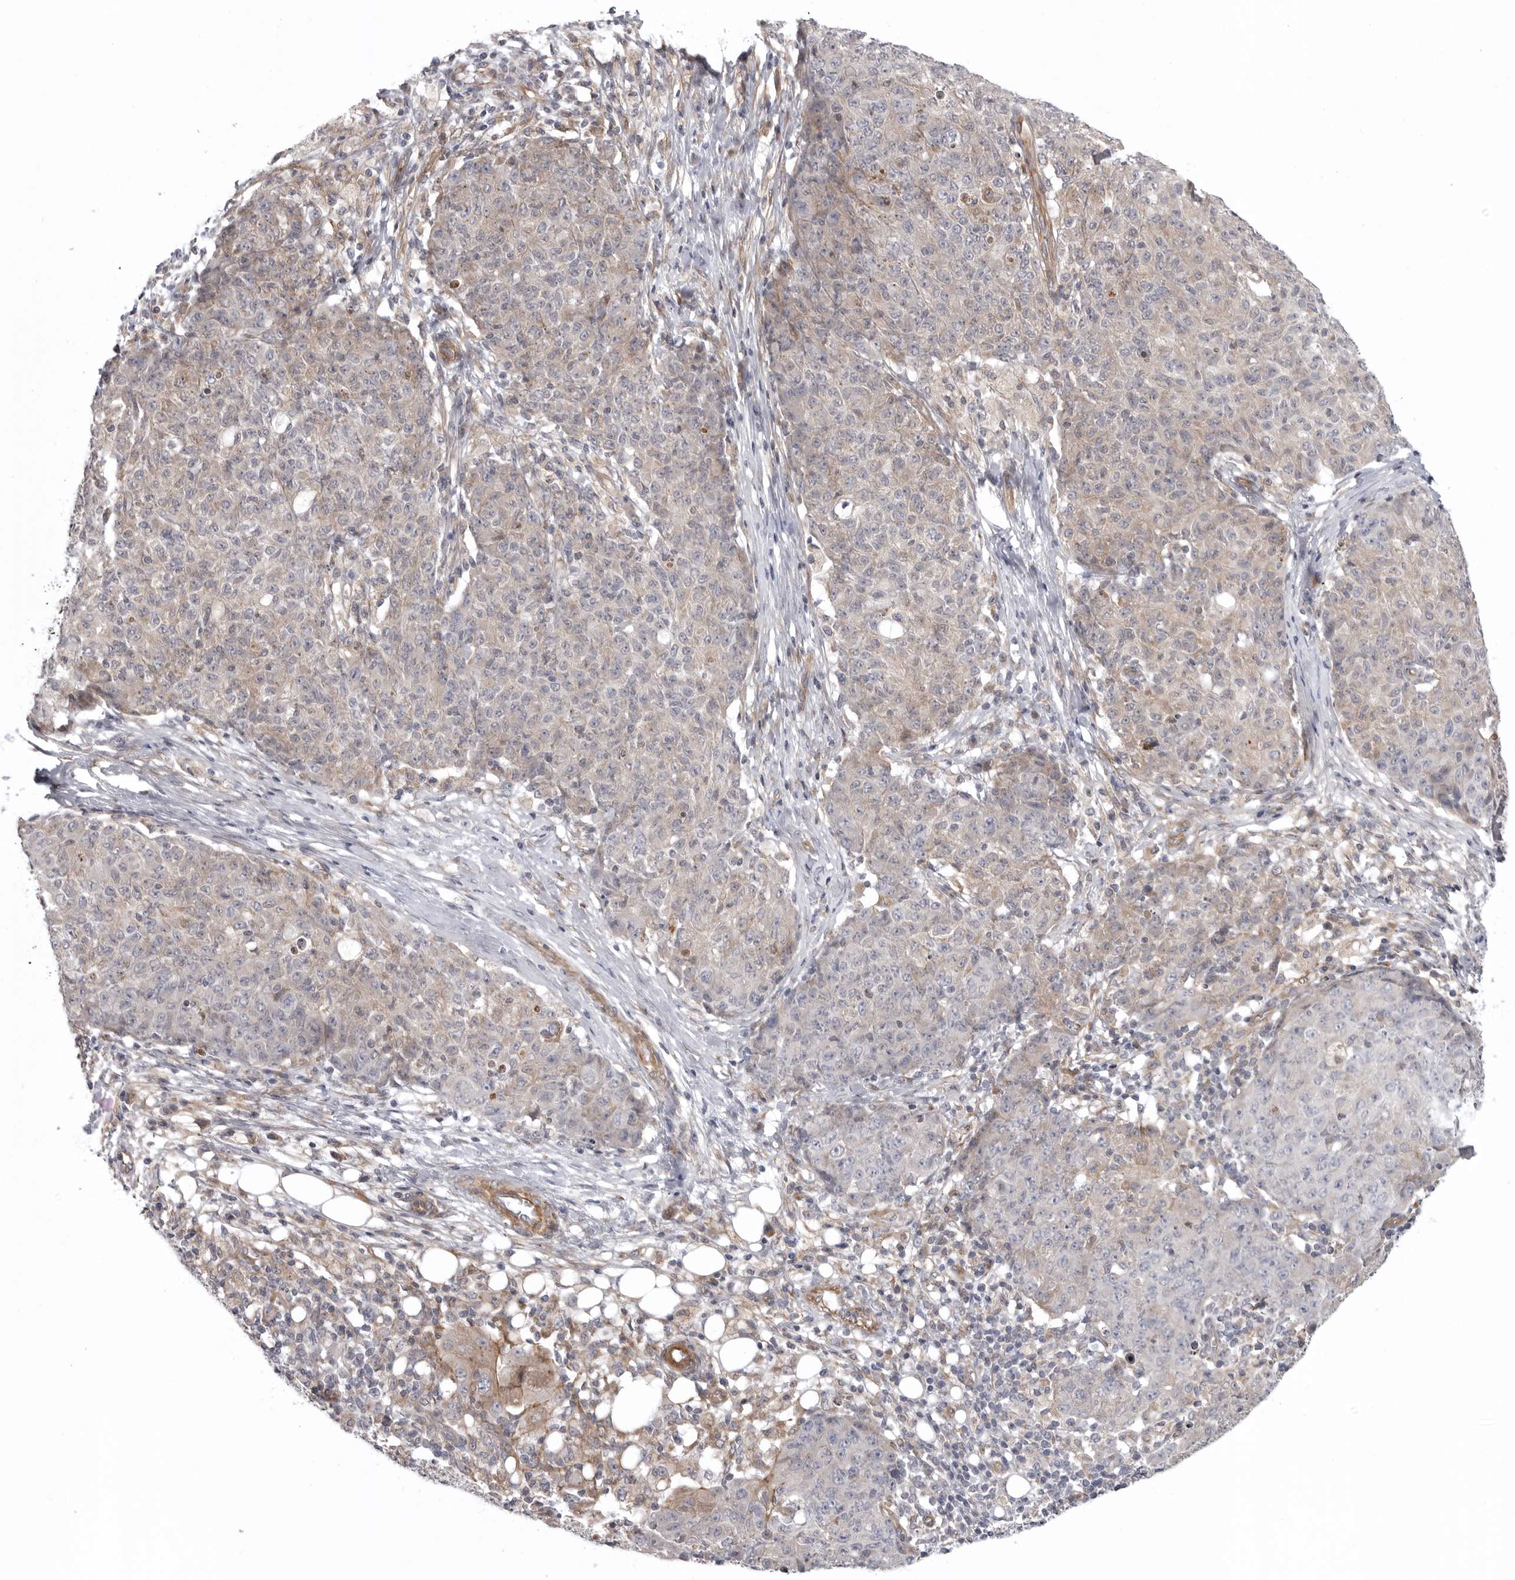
{"staining": {"intensity": "weak", "quantity": "<25%", "location": "cytoplasmic/membranous"}, "tissue": "ovarian cancer", "cell_type": "Tumor cells", "image_type": "cancer", "snomed": [{"axis": "morphology", "description": "Carcinoma, endometroid"}, {"axis": "topography", "description": "Ovary"}], "caption": "Micrograph shows no significant protein staining in tumor cells of ovarian endometroid carcinoma. (Stains: DAB (3,3'-diaminobenzidine) IHC with hematoxylin counter stain, Microscopy: brightfield microscopy at high magnification).", "gene": "SCP2", "patient": {"sex": "female", "age": 42}}